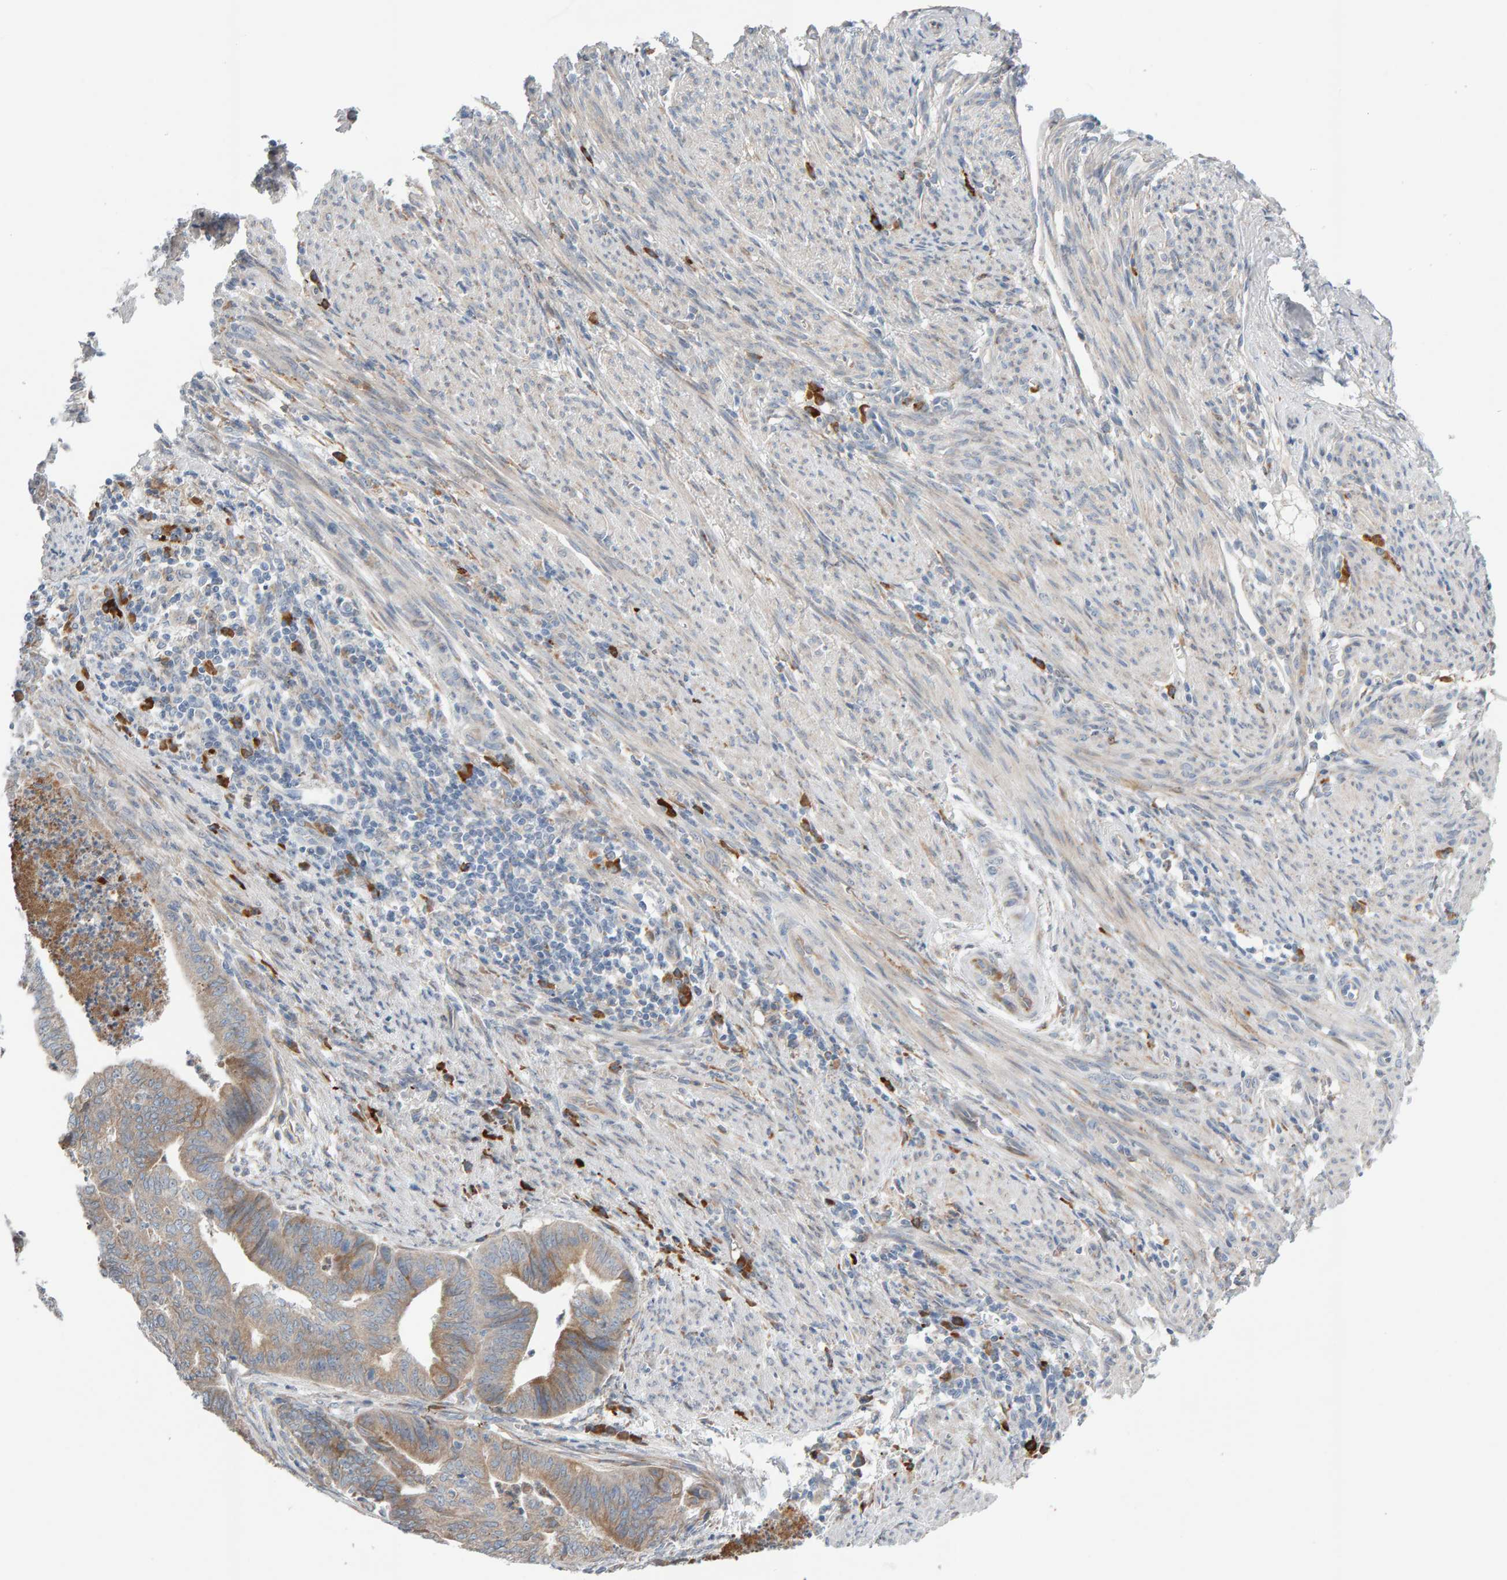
{"staining": {"intensity": "moderate", "quantity": ">75%", "location": "cytoplasmic/membranous"}, "tissue": "endometrial cancer", "cell_type": "Tumor cells", "image_type": "cancer", "snomed": [{"axis": "morphology", "description": "Polyp, NOS"}, {"axis": "morphology", "description": "Adenocarcinoma, NOS"}, {"axis": "morphology", "description": "Adenoma, NOS"}, {"axis": "topography", "description": "Endometrium"}], "caption": "The immunohistochemical stain labels moderate cytoplasmic/membranous staining in tumor cells of endometrial cancer tissue. (DAB (3,3'-diaminobenzidine) = brown stain, brightfield microscopy at high magnification).", "gene": "ENGASE", "patient": {"sex": "female", "age": 79}}